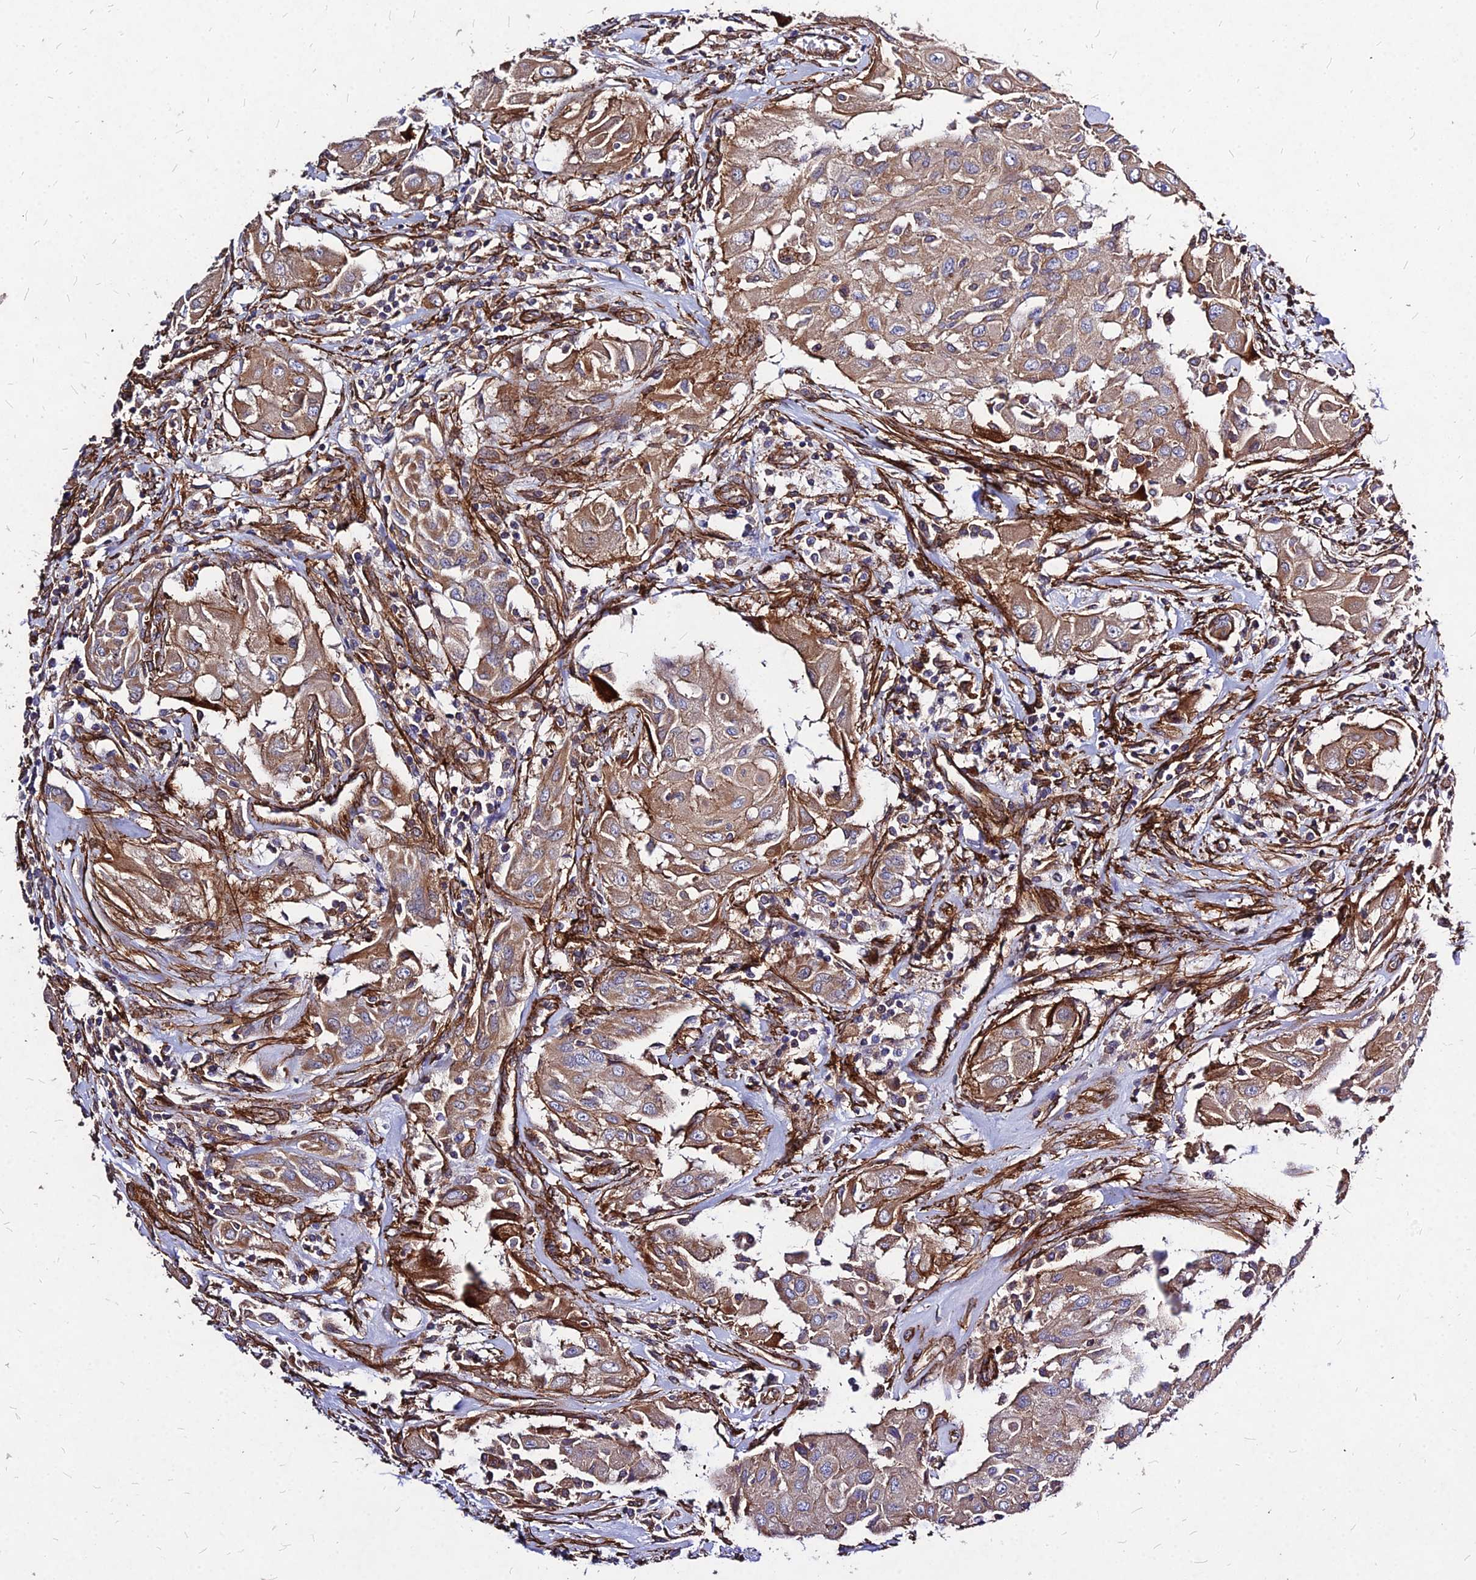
{"staining": {"intensity": "moderate", "quantity": ">75%", "location": "cytoplasmic/membranous"}, "tissue": "thyroid cancer", "cell_type": "Tumor cells", "image_type": "cancer", "snomed": [{"axis": "morphology", "description": "Papillary adenocarcinoma, NOS"}, {"axis": "topography", "description": "Thyroid gland"}], "caption": "Tumor cells reveal medium levels of moderate cytoplasmic/membranous staining in approximately >75% of cells in human thyroid papillary adenocarcinoma.", "gene": "EFCC1", "patient": {"sex": "female", "age": 59}}